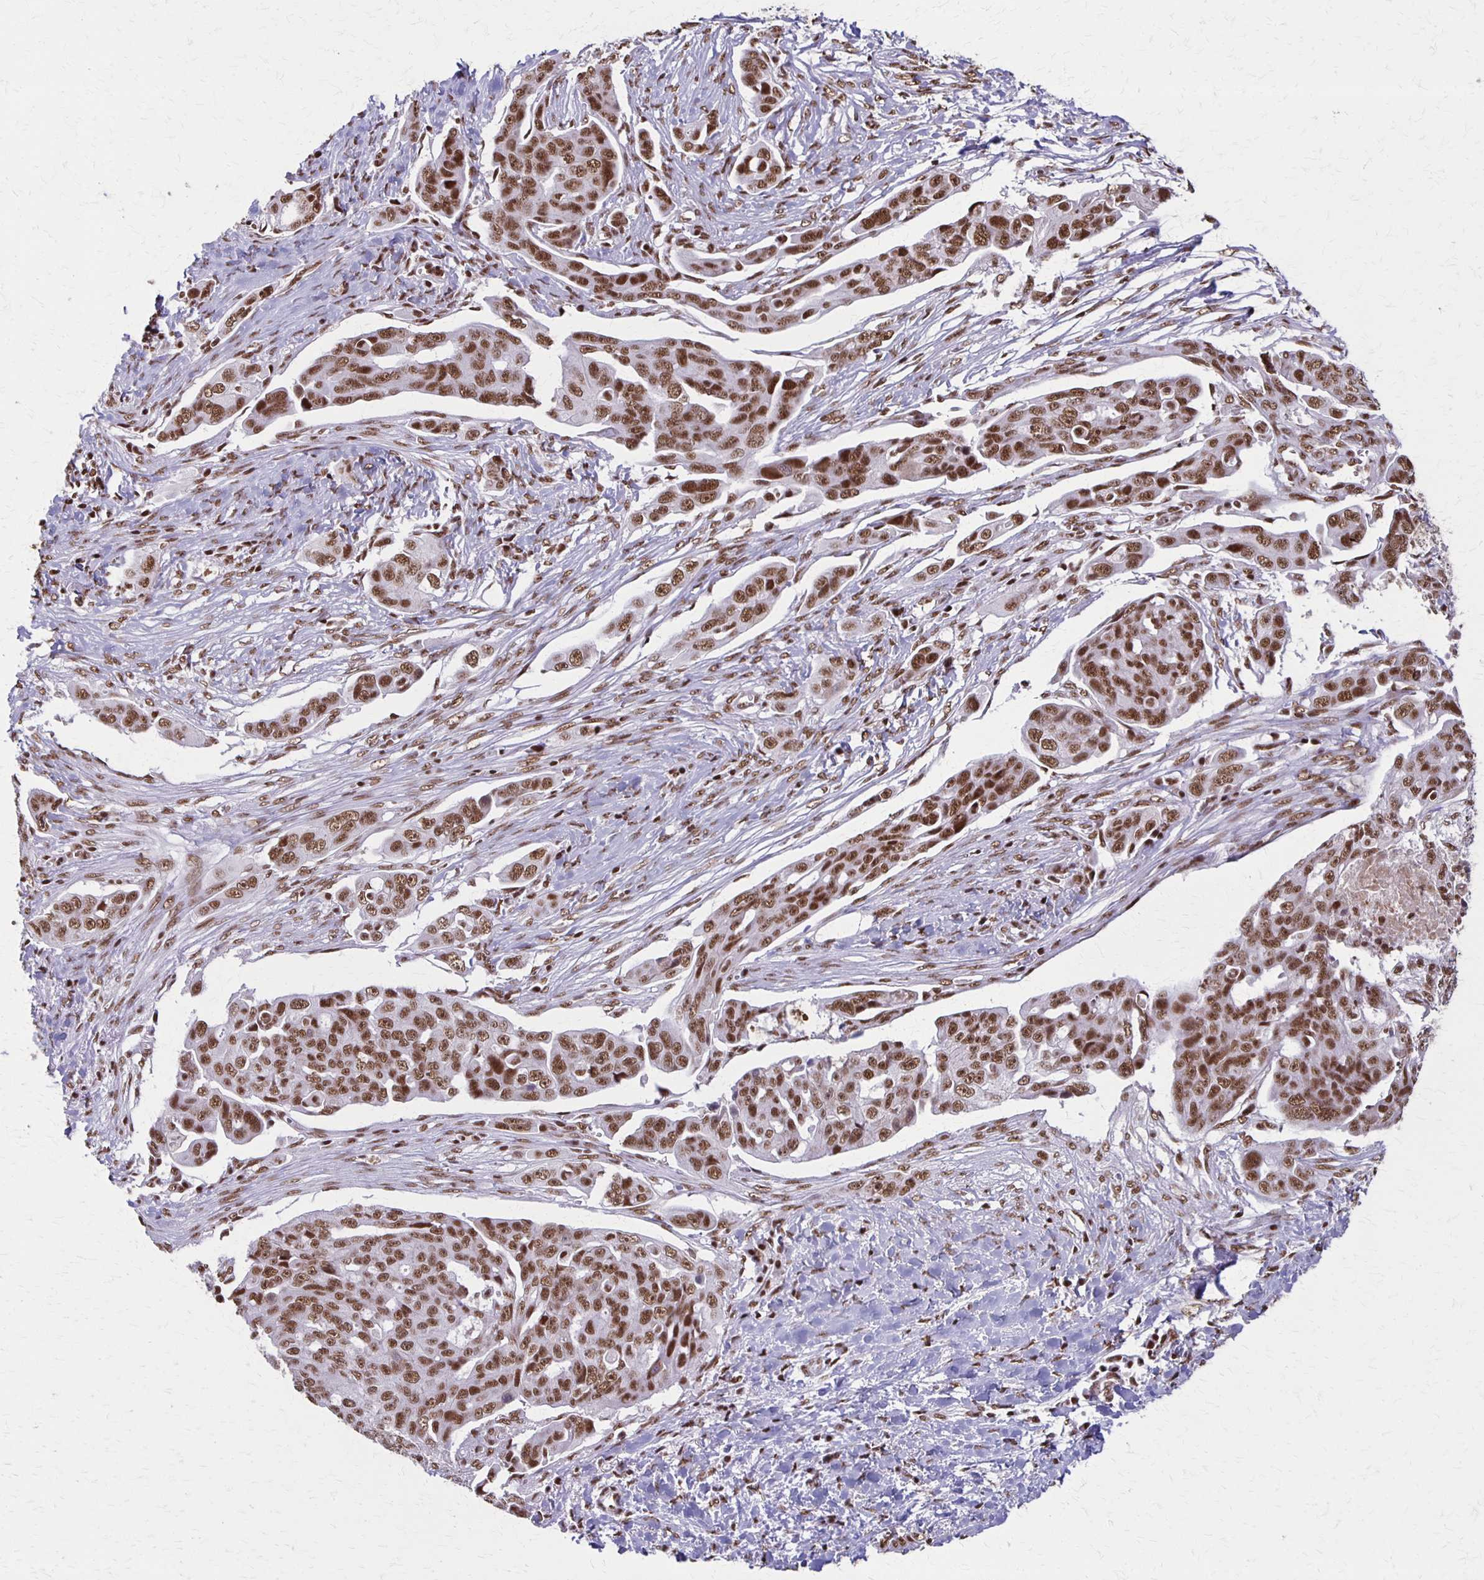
{"staining": {"intensity": "moderate", "quantity": ">75%", "location": "nuclear"}, "tissue": "ovarian cancer", "cell_type": "Tumor cells", "image_type": "cancer", "snomed": [{"axis": "morphology", "description": "Carcinoma, endometroid"}, {"axis": "topography", "description": "Ovary"}], "caption": "There is medium levels of moderate nuclear staining in tumor cells of ovarian cancer, as demonstrated by immunohistochemical staining (brown color).", "gene": "XRCC6", "patient": {"sex": "female", "age": 70}}